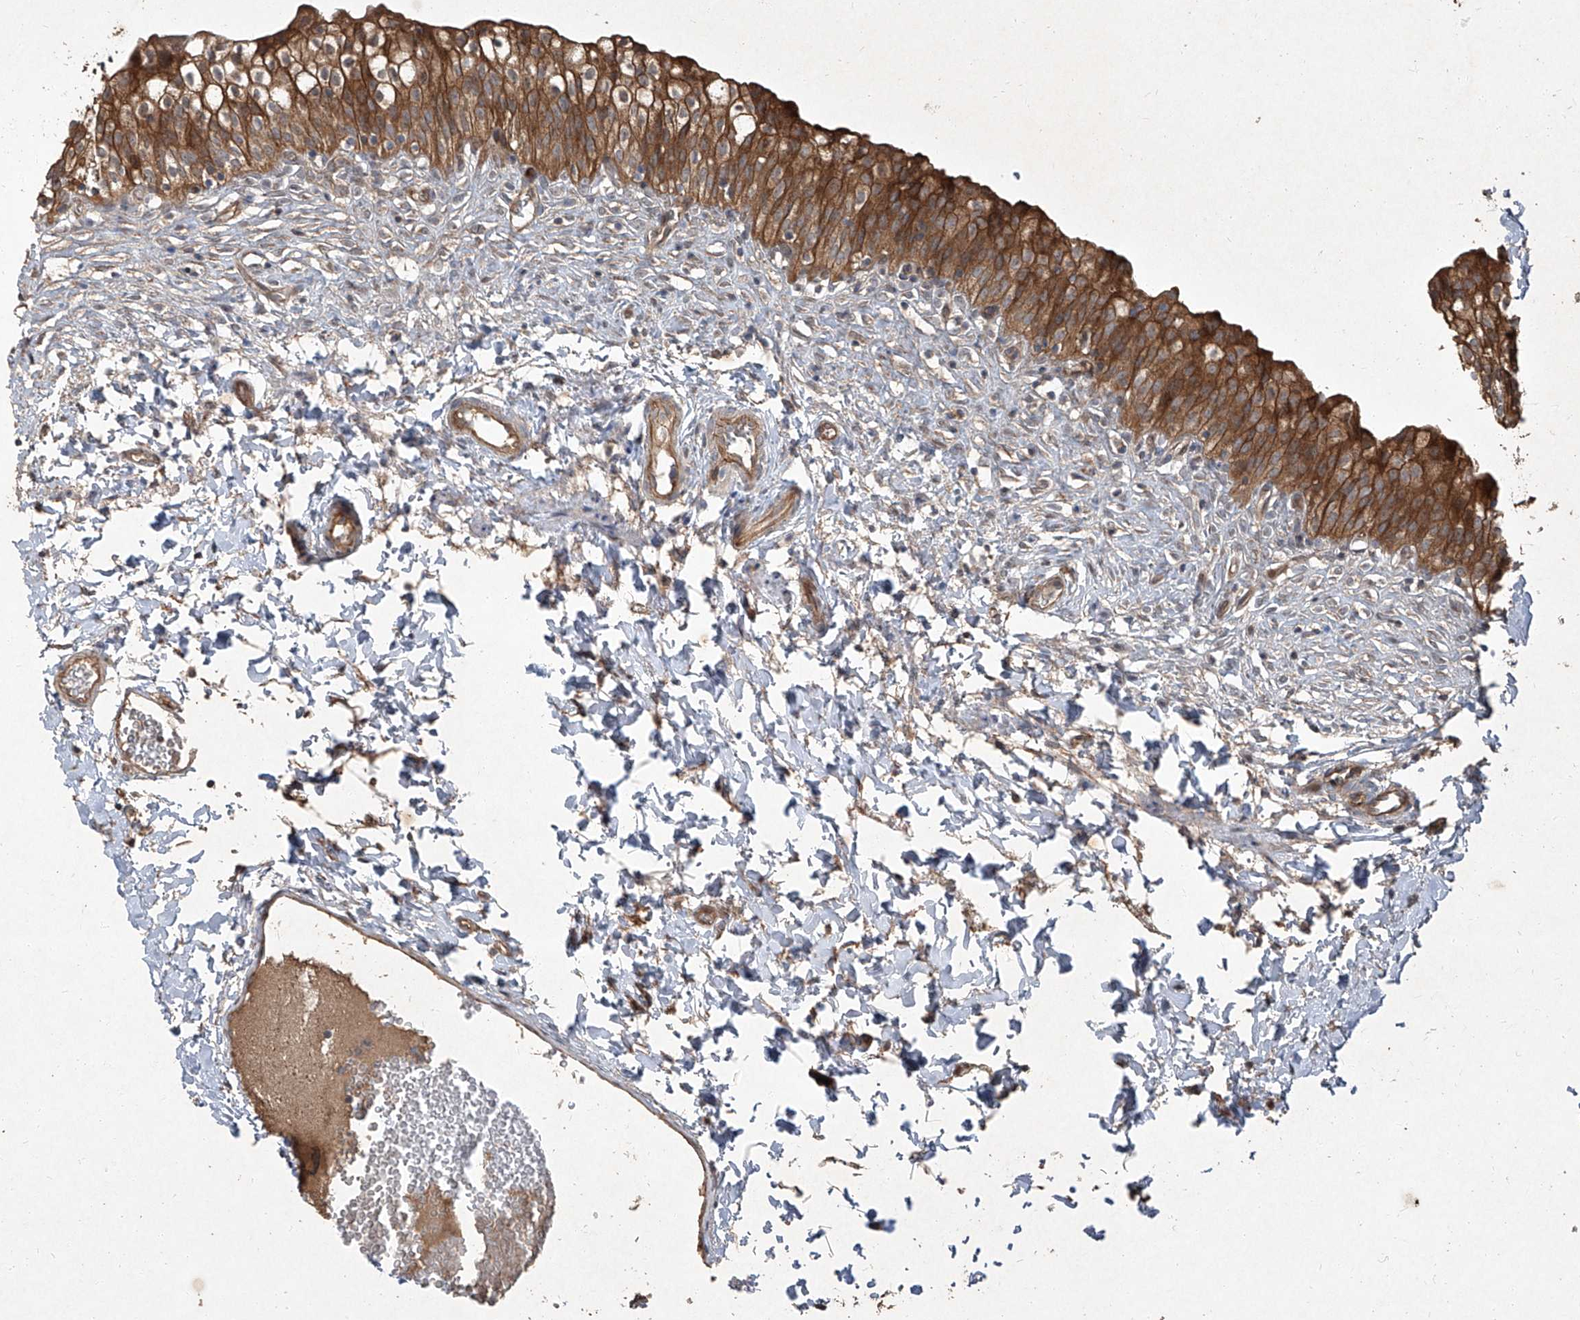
{"staining": {"intensity": "moderate", "quantity": ">75%", "location": "cytoplasmic/membranous"}, "tissue": "urinary bladder", "cell_type": "Urothelial cells", "image_type": "normal", "snomed": [{"axis": "morphology", "description": "Normal tissue, NOS"}, {"axis": "topography", "description": "Urinary bladder"}], "caption": "The immunohistochemical stain shows moderate cytoplasmic/membranous expression in urothelial cells of normal urinary bladder. (DAB = brown stain, brightfield microscopy at high magnification).", "gene": "CCN1", "patient": {"sex": "male", "age": 55}}